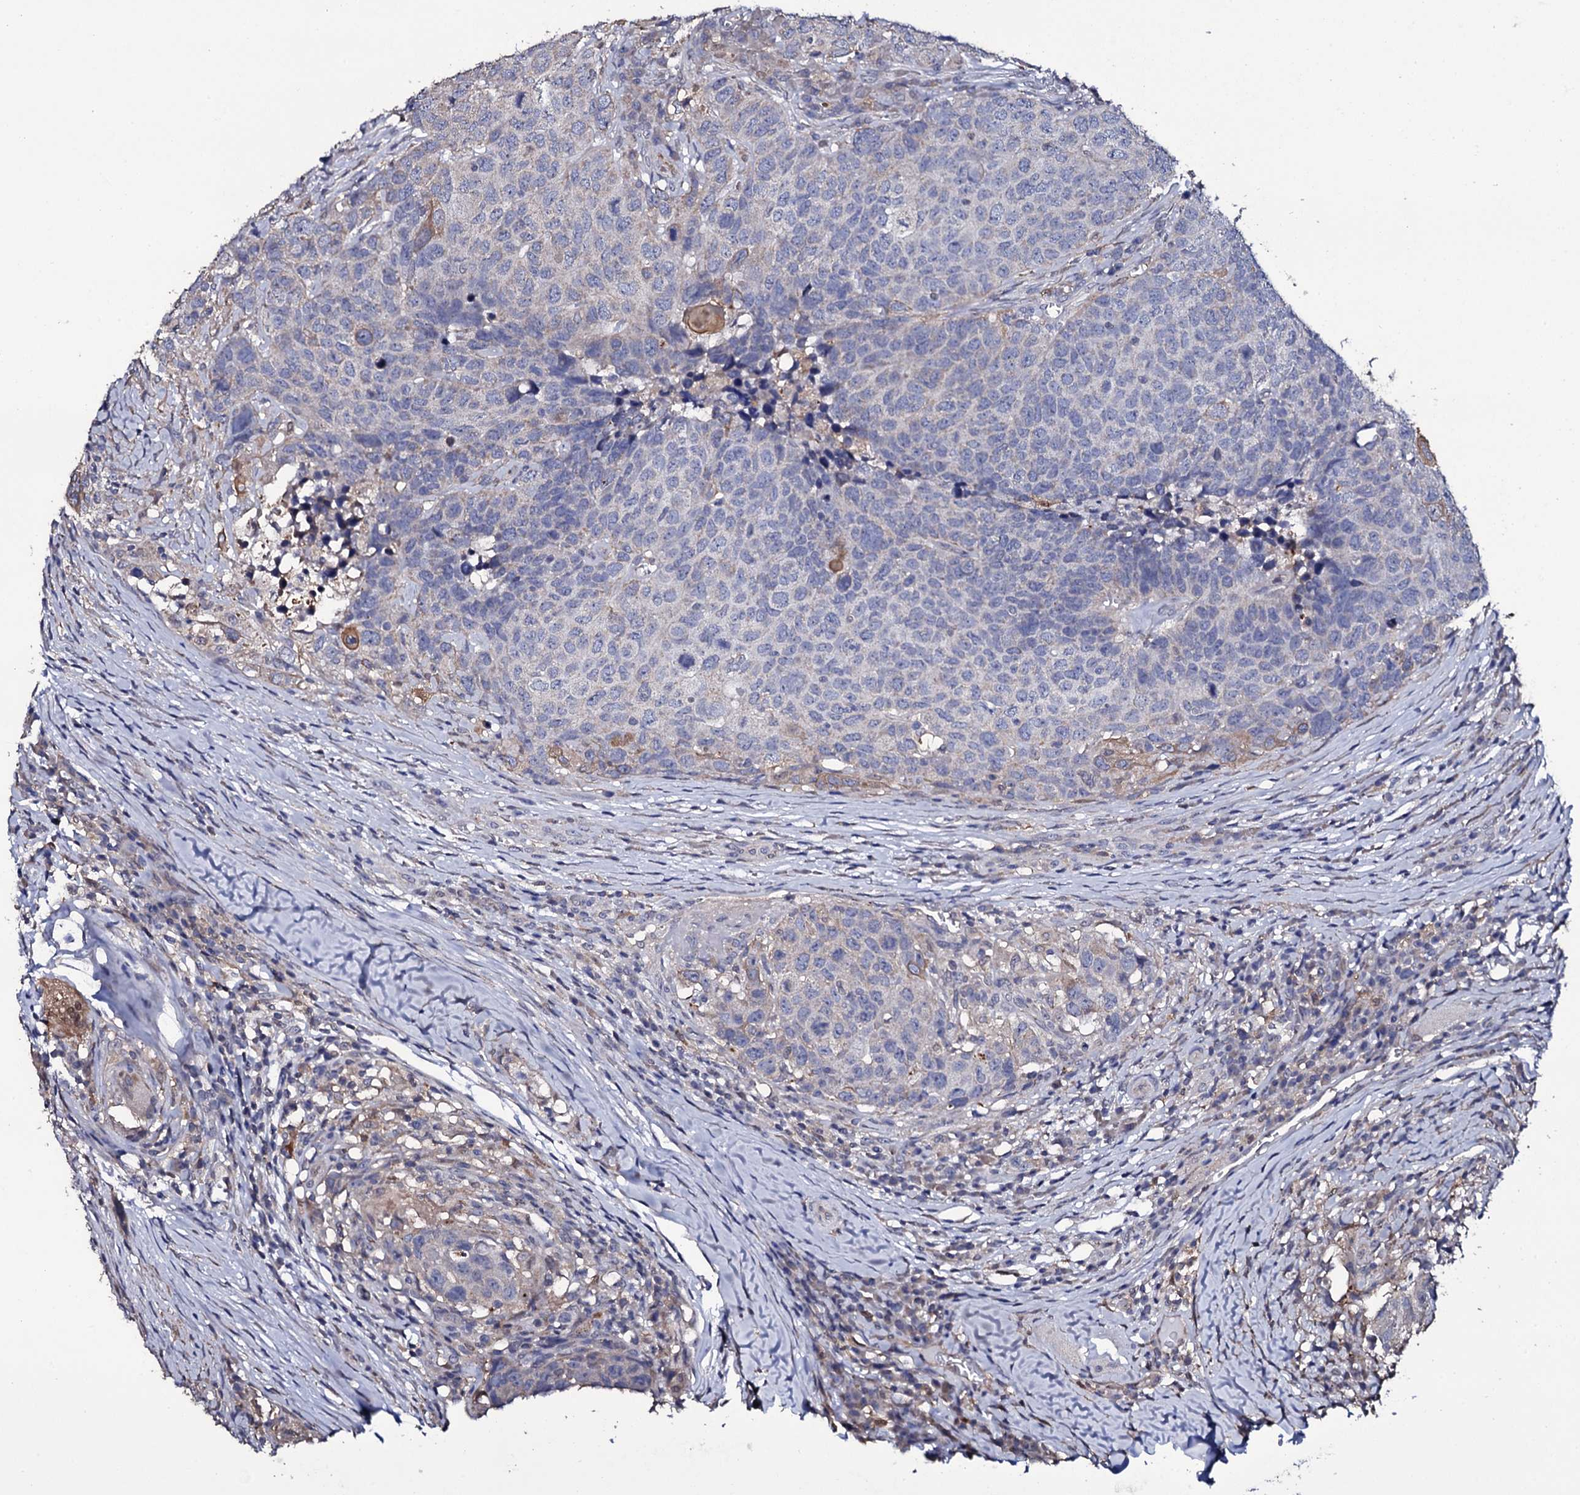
{"staining": {"intensity": "weak", "quantity": "<25%", "location": "cytoplasmic/membranous"}, "tissue": "head and neck cancer", "cell_type": "Tumor cells", "image_type": "cancer", "snomed": [{"axis": "morphology", "description": "Squamous cell carcinoma, NOS"}, {"axis": "topography", "description": "Head-Neck"}], "caption": "High magnification brightfield microscopy of head and neck cancer stained with DAB (3,3'-diaminobenzidine) (brown) and counterstained with hematoxylin (blue): tumor cells show no significant staining. (Brightfield microscopy of DAB (3,3'-diaminobenzidine) immunohistochemistry (IHC) at high magnification).", "gene": "CRYL1", "patient": {"sex": "male", "age": 66}}